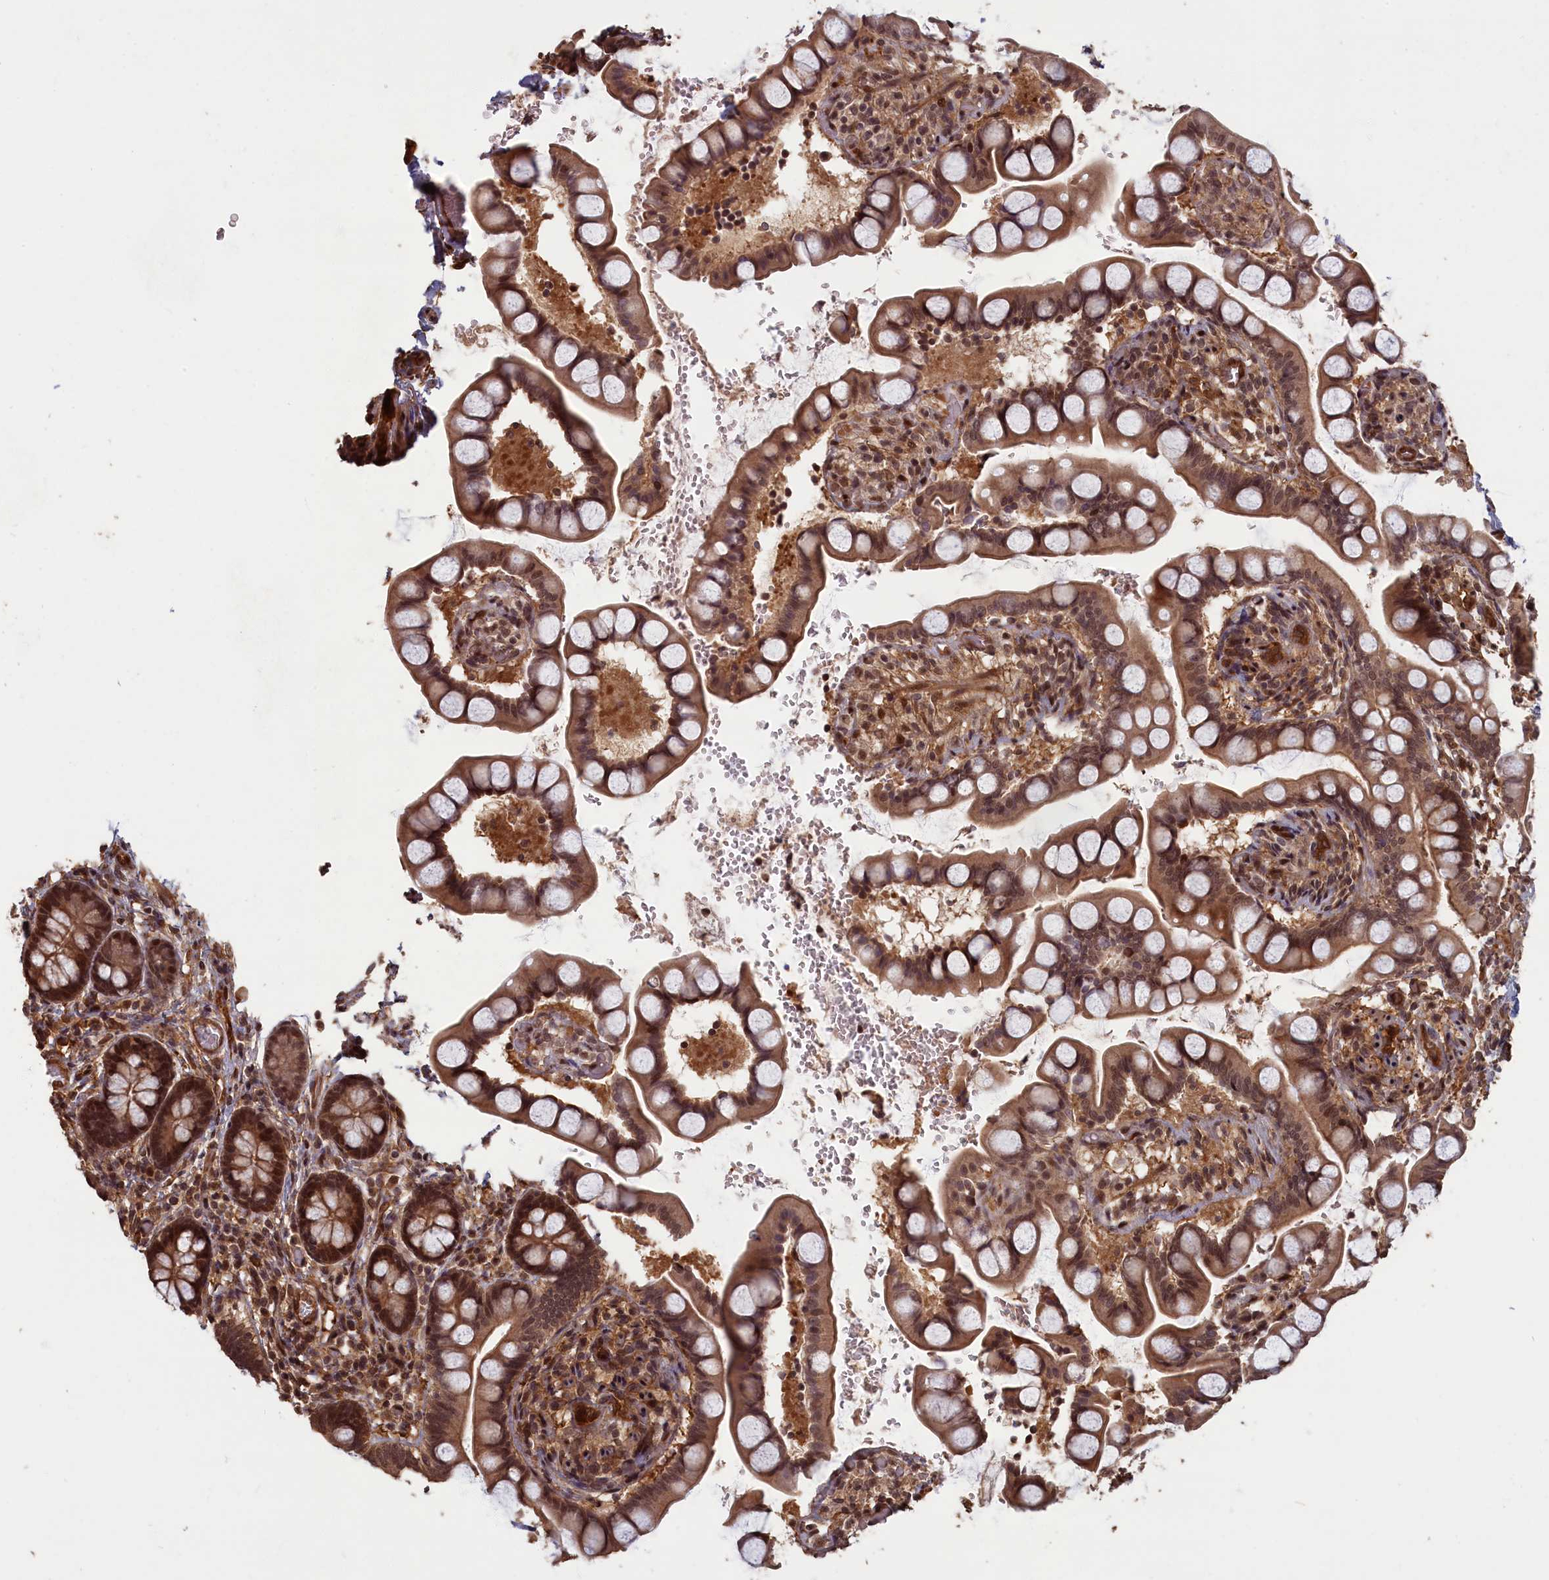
{"staining": {"intensity": "strong", "quantity": ">75%", "location": "cytoplasmic/membranous,nuclear"}, "tissue": "small intestine", "cell_type": "Glandular cells", "image_type": "normal", "snomed": [{"axis": "morphology", "description": "Normal tissue, NOS"}, {"axis": "topography", "description": "Small intestine"}], "caption": "Immunohistochemical staining of normal small intestine demonstrates strong cytoplasmic/membranous,nuclear protein expression in about >75% of glandular cells.", "gene": "HIF3A", "patient": {"sex": "male", "age": 52}}